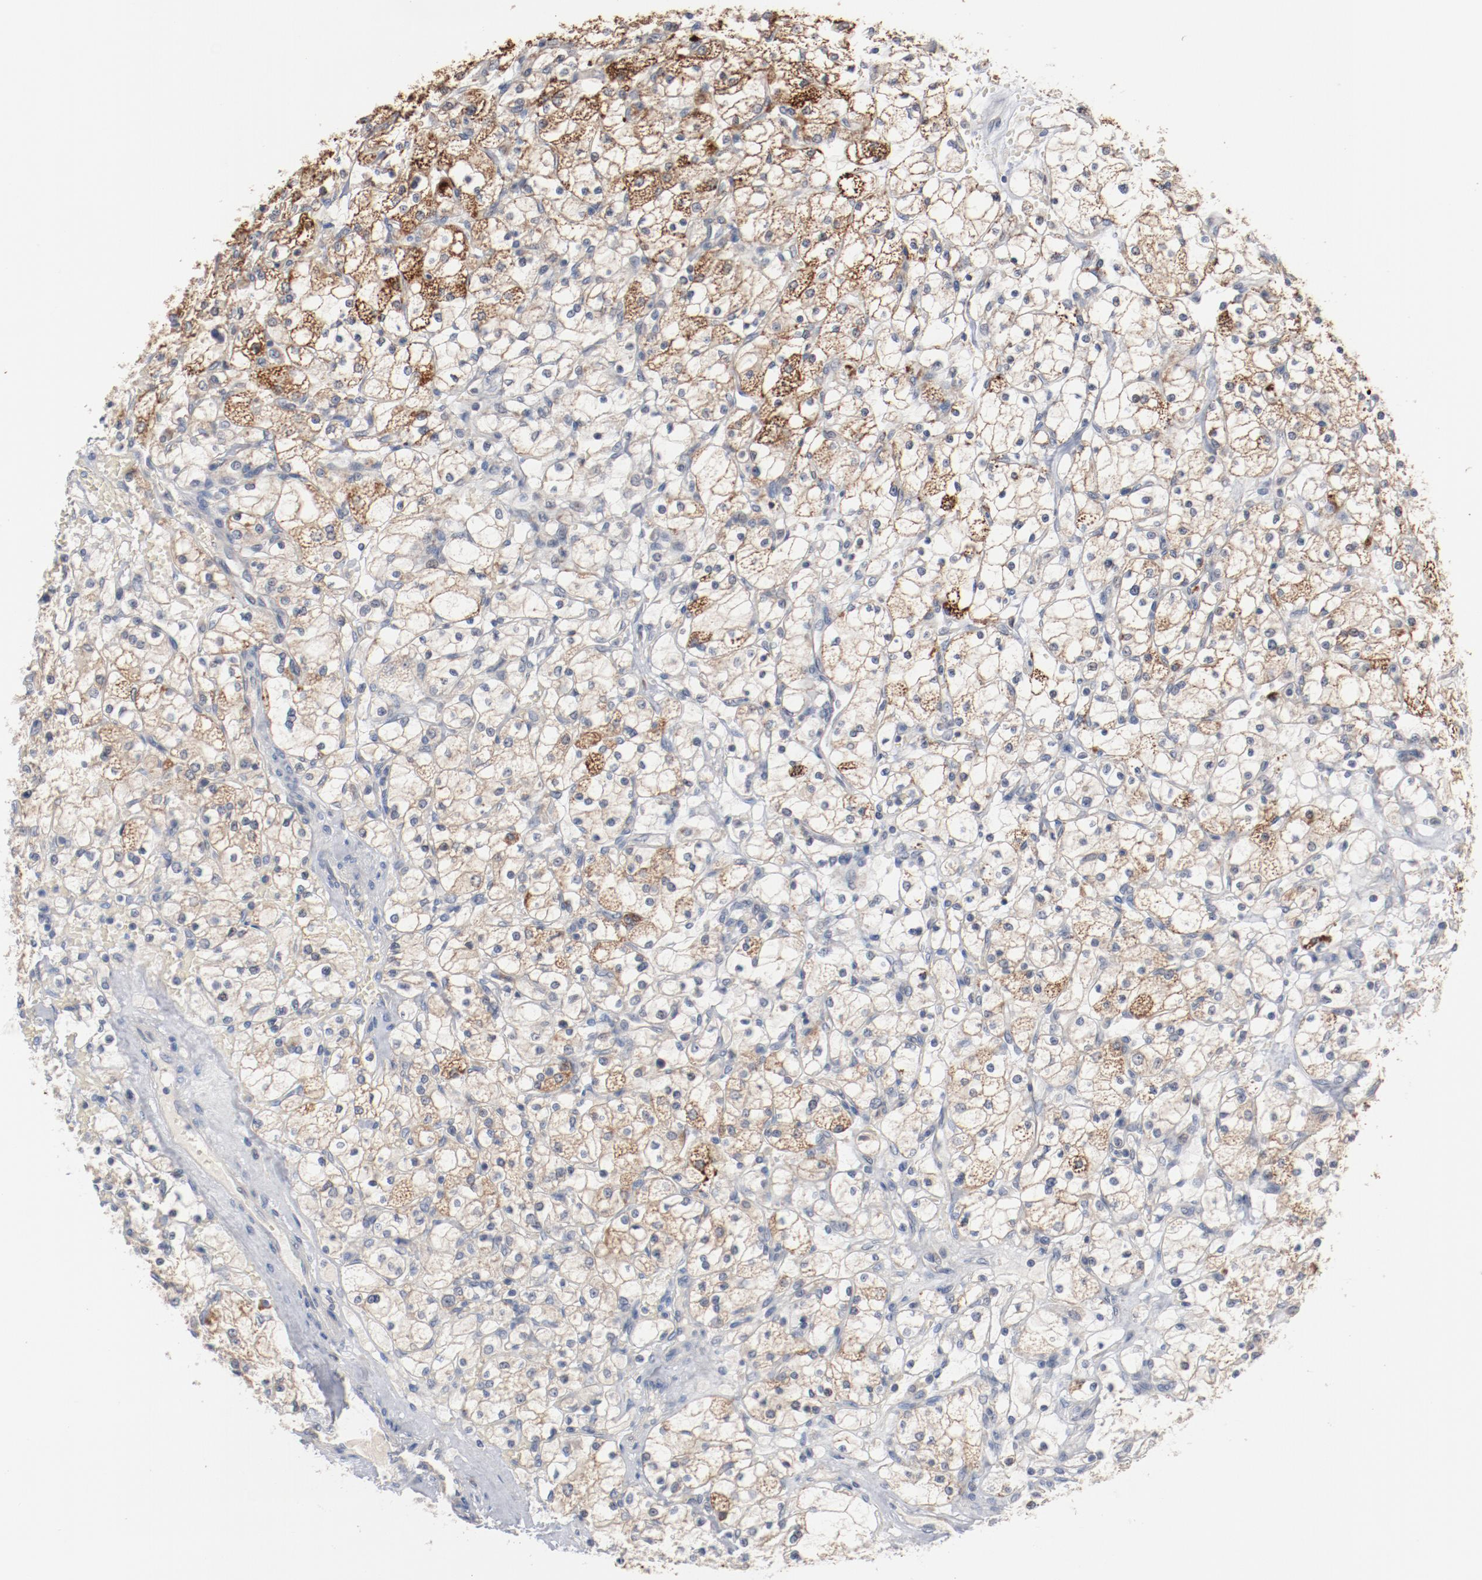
{"staining": {"intensity": "moderate", "quantity": "<25%", "location": "cytoplasmic/membranous"}, "tissue": "renal cancer", "cell_type": "Tumor cells", "image_type": "cancer", "snomed": [{"axis": "morphology", "description": "Adenocarcinoma, NOS"}, {"axis": "topography", "description": "Kidney"}], "caption": "DAB (3,3'-diaminobenzidine) immunohistochemical staining of renal adenocarcinoma demonstrates moderate cytoplasmic/membranous protein staining in approximately <25% of tumor cells.", "gene": "ERICH1", "patient": {"sex": "female", "age": 83}}